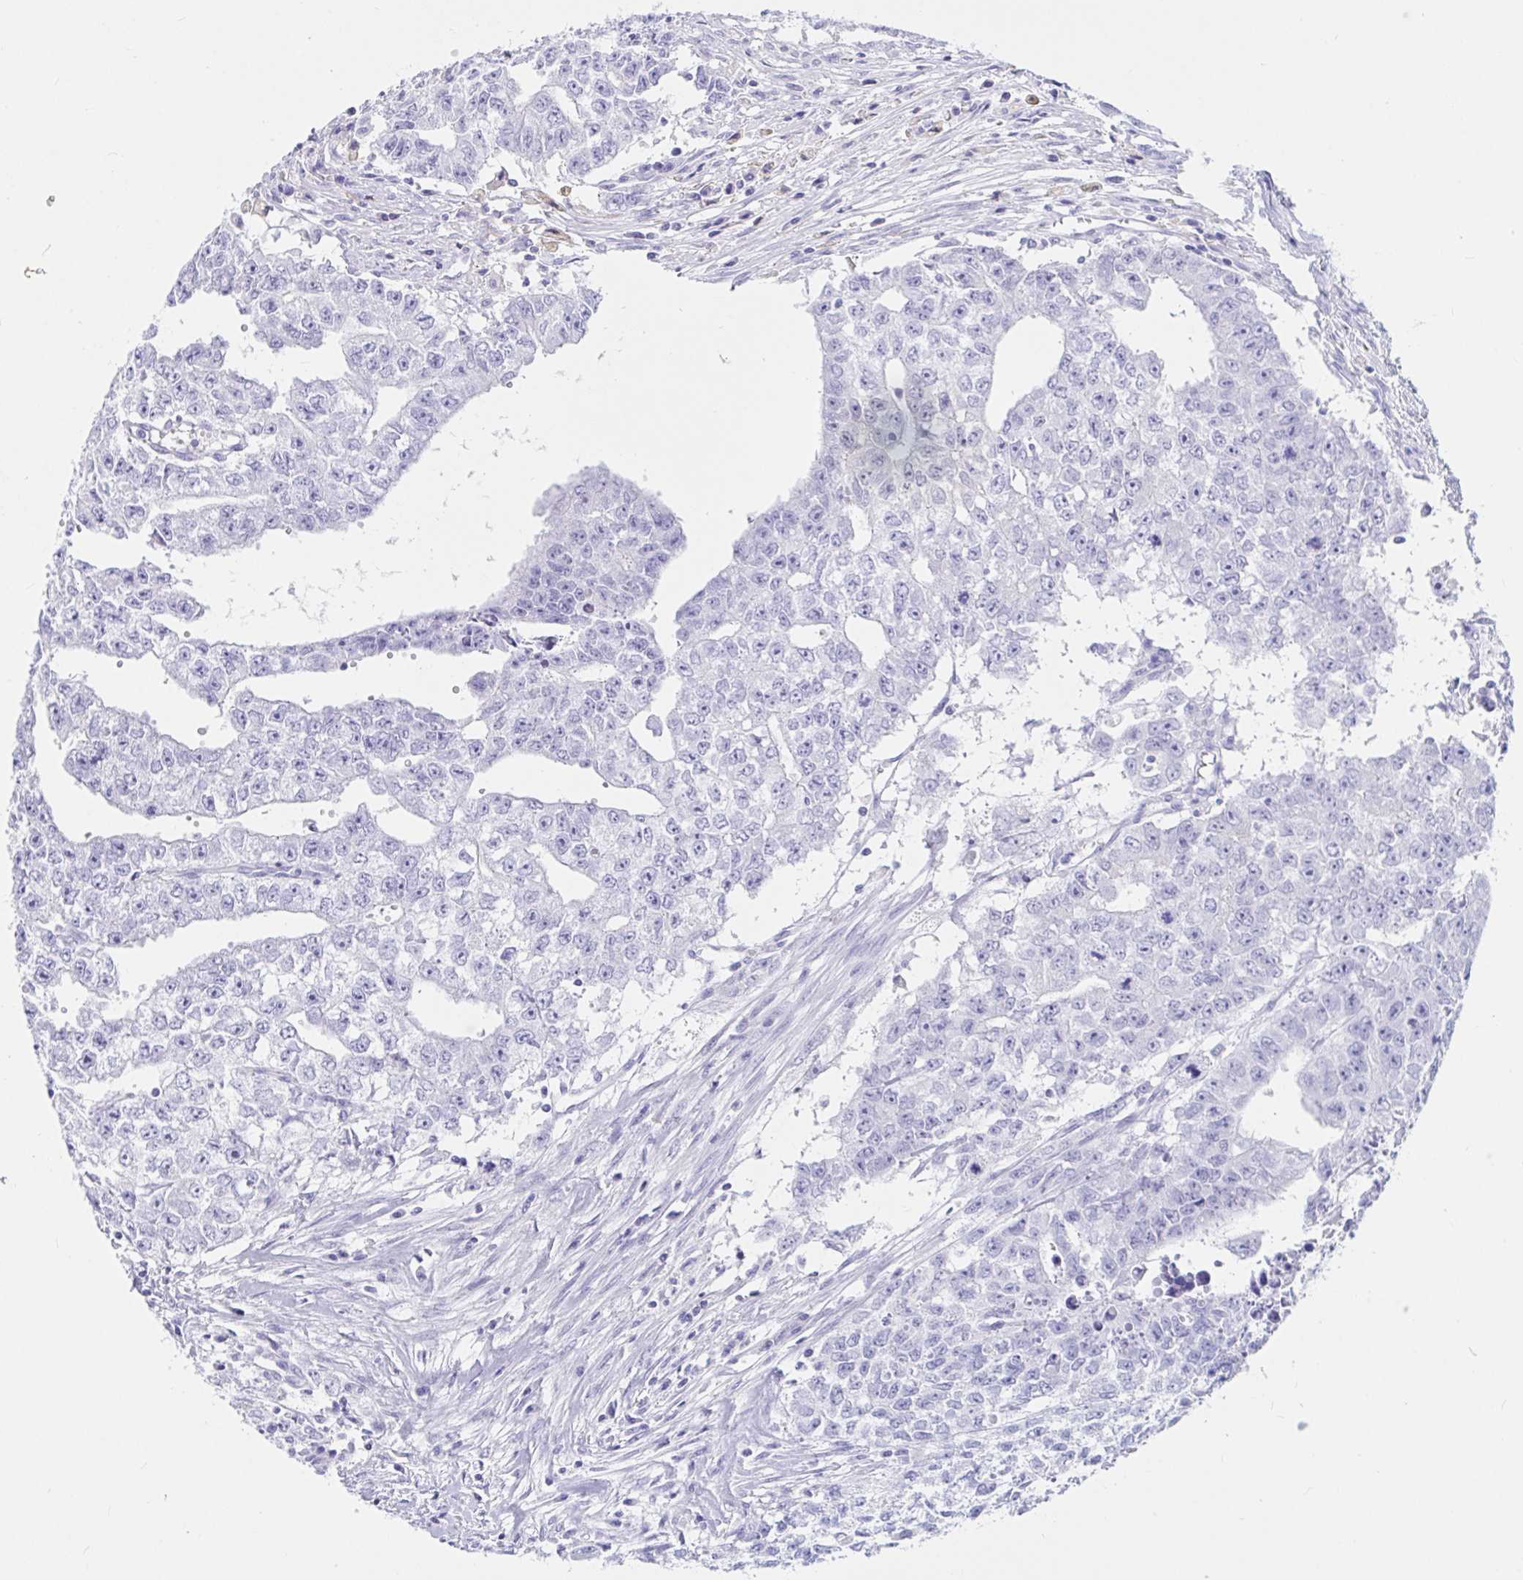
{"staining": {"intensity": "negative", "quantity": "none", "location": "none"}, "tissue": "testis cancer", "cell_type": "Tumor cells", "image_type": "cancer", "snomed": [{"axis": "morphology", "description": "Carcinoma, Embryonal, NOS"}, {"axis": "morphology", "description": "Teratoma, malignant, NOS"}, {"axis": "topography", "description": "Testis"}], "caption": "Tumor cells are negative for protein expression in human embryonal carcinoma (testis).", "gene": "OR6T1", "patient": {"sex": "male", "age": 24}}